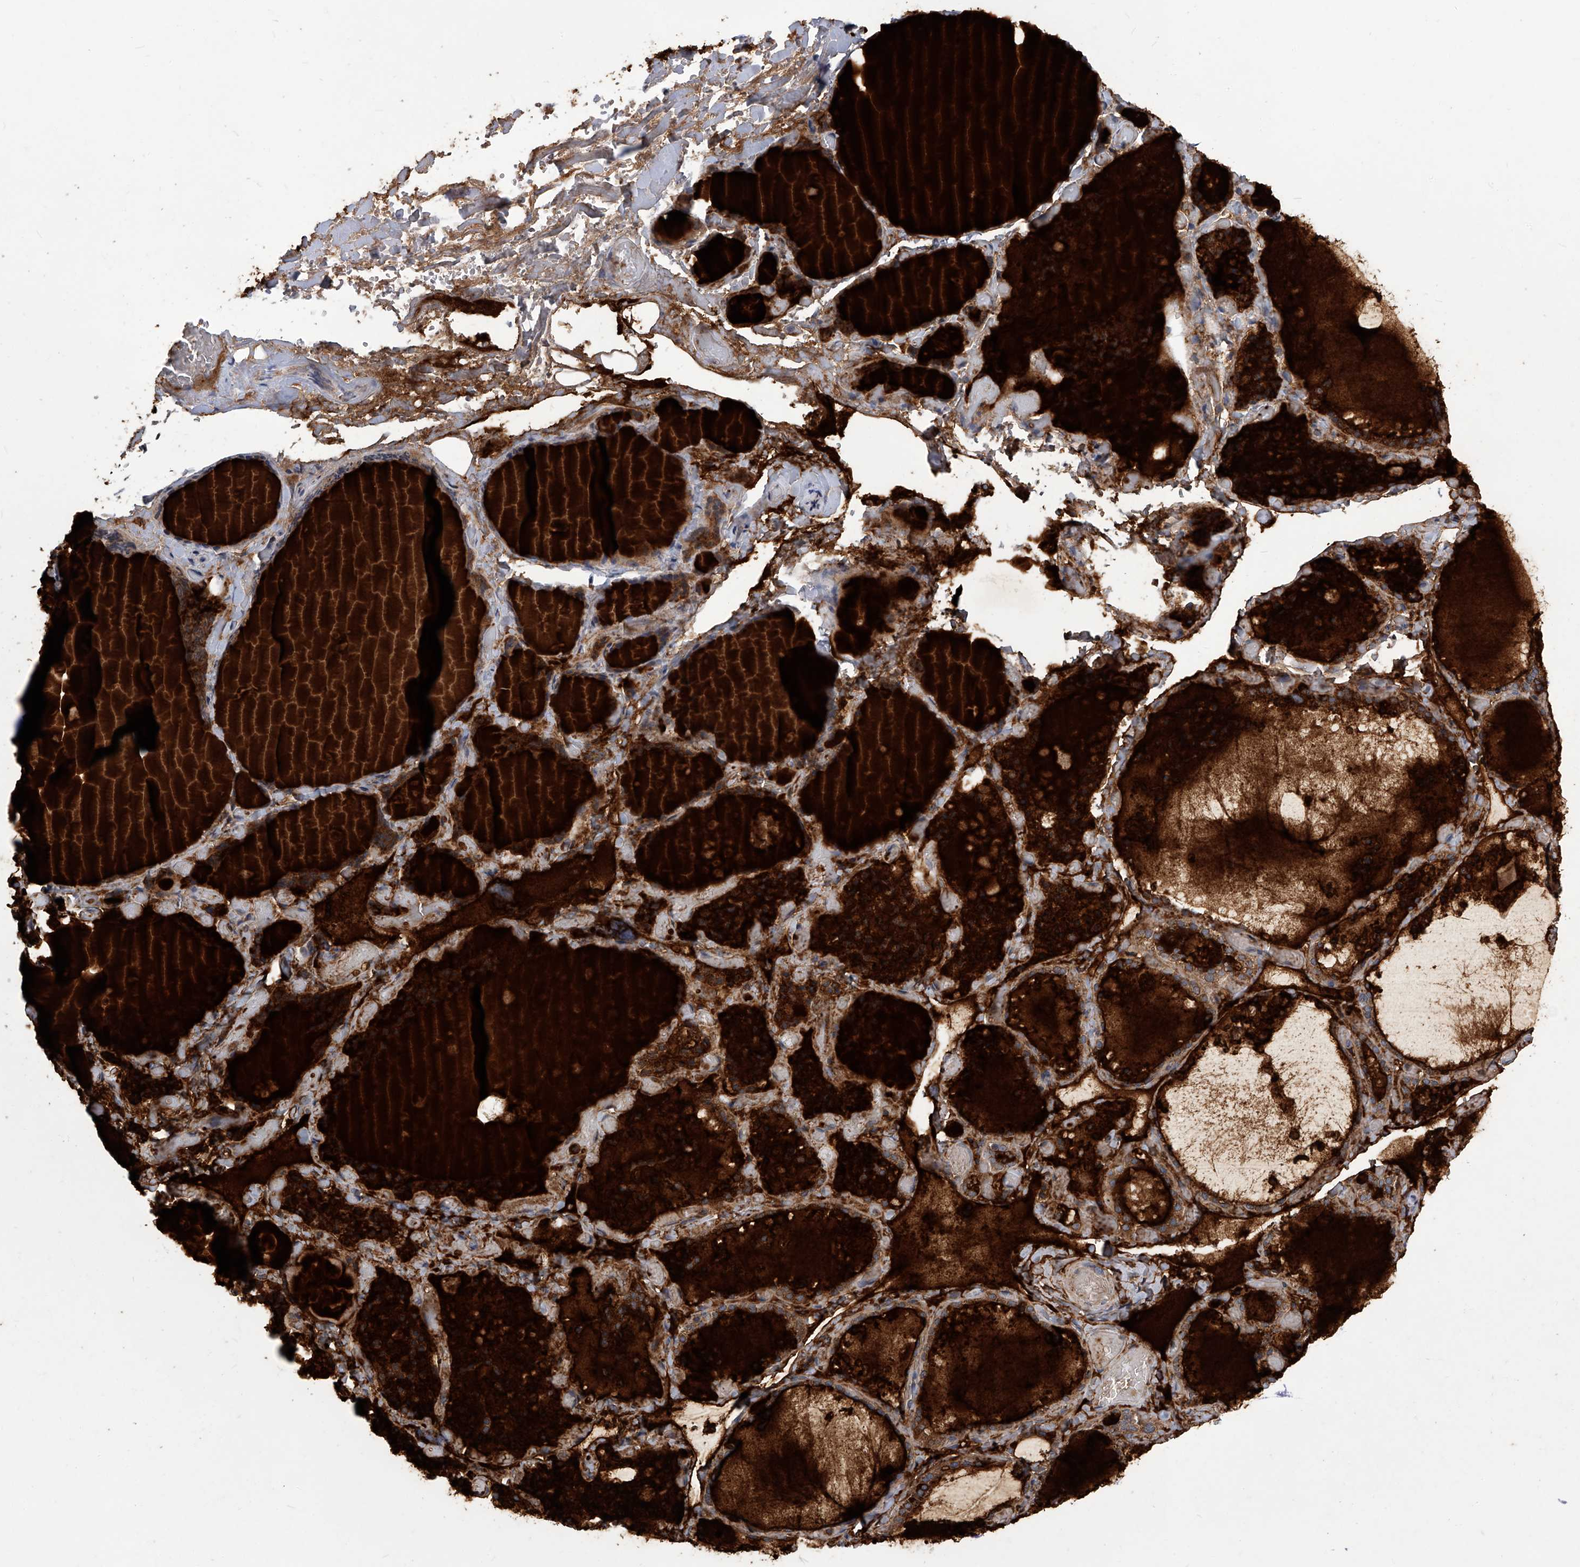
{"staining": {"intensity": "moderate", "quantity": ">75%", "location": "cytoplasmic/membranous"}, "tissue": "thyroid gland", "cell_type": "Glandular cells", "image_type": "normal", "snomed": [{"axis": "morphology", "description": "Normal tissue, NOS"}, {"axis": "topography", "description": "Thyroid gland"}], "caption": "A micrograph showing moderate cytoplasmic/membranous positivity in approximately >75% of glandular cells in normal thyroid gland, as visualized by brown immunohistochemical staining.", "gene": "TNFRSF13B", "patient": {"sex": "female", "age": 44}}